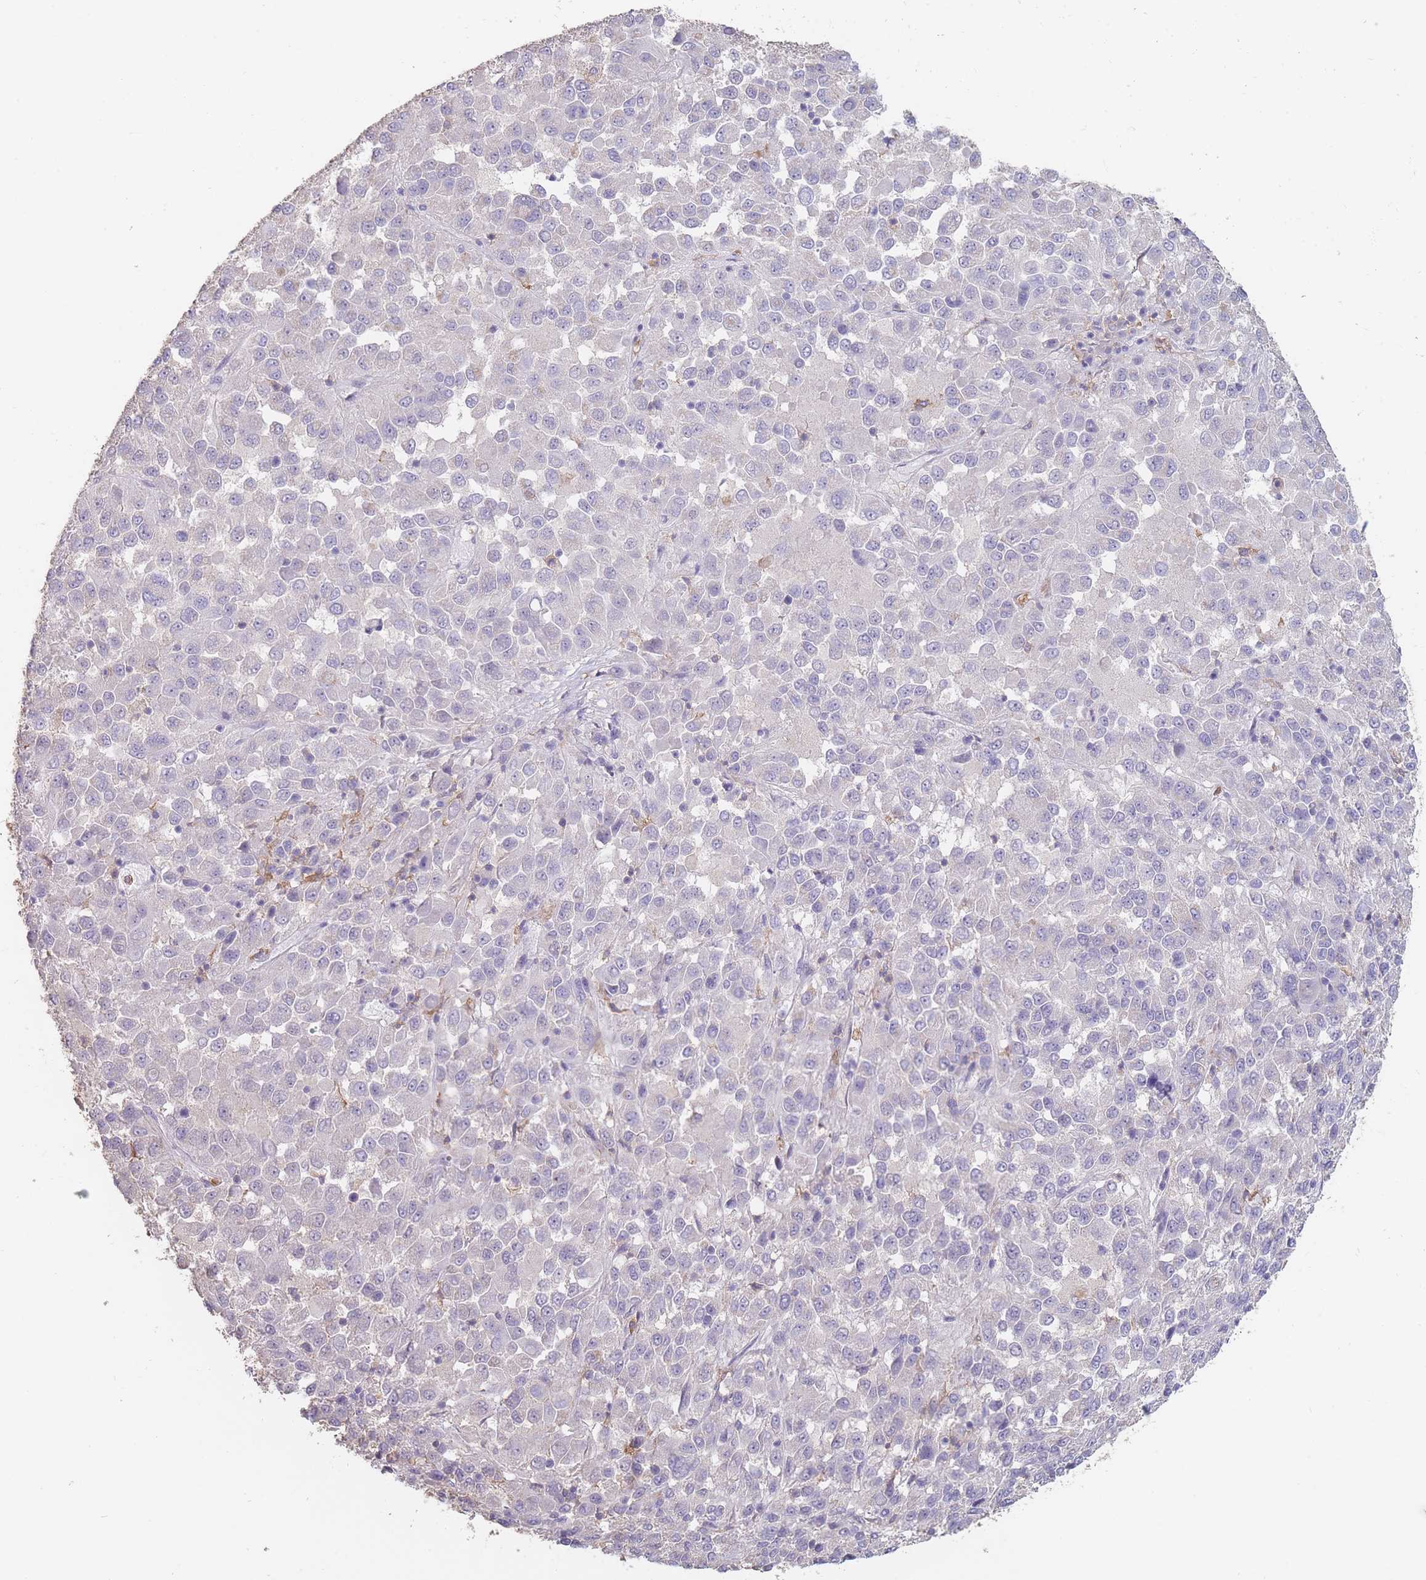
{"staining": {"intensity": "negative", "quantity": "none", "location": "none"}, "tissue": "melanoma", "cell_type": "Tumor cells", "image_type": "cancer", "snomed": [{"axis": "morphology", "description": "Malignant melanoma, Metastatic site"}, {"axis": "topography", "description": "Lung"}], "caption": "An immunohistochemistry (IHC) histopathology image of melanoma is shown. There is no staining in tumor cells of melanoma.", "gene": "CLEC12A", "patient": {"sex": "male", "age": 64}}